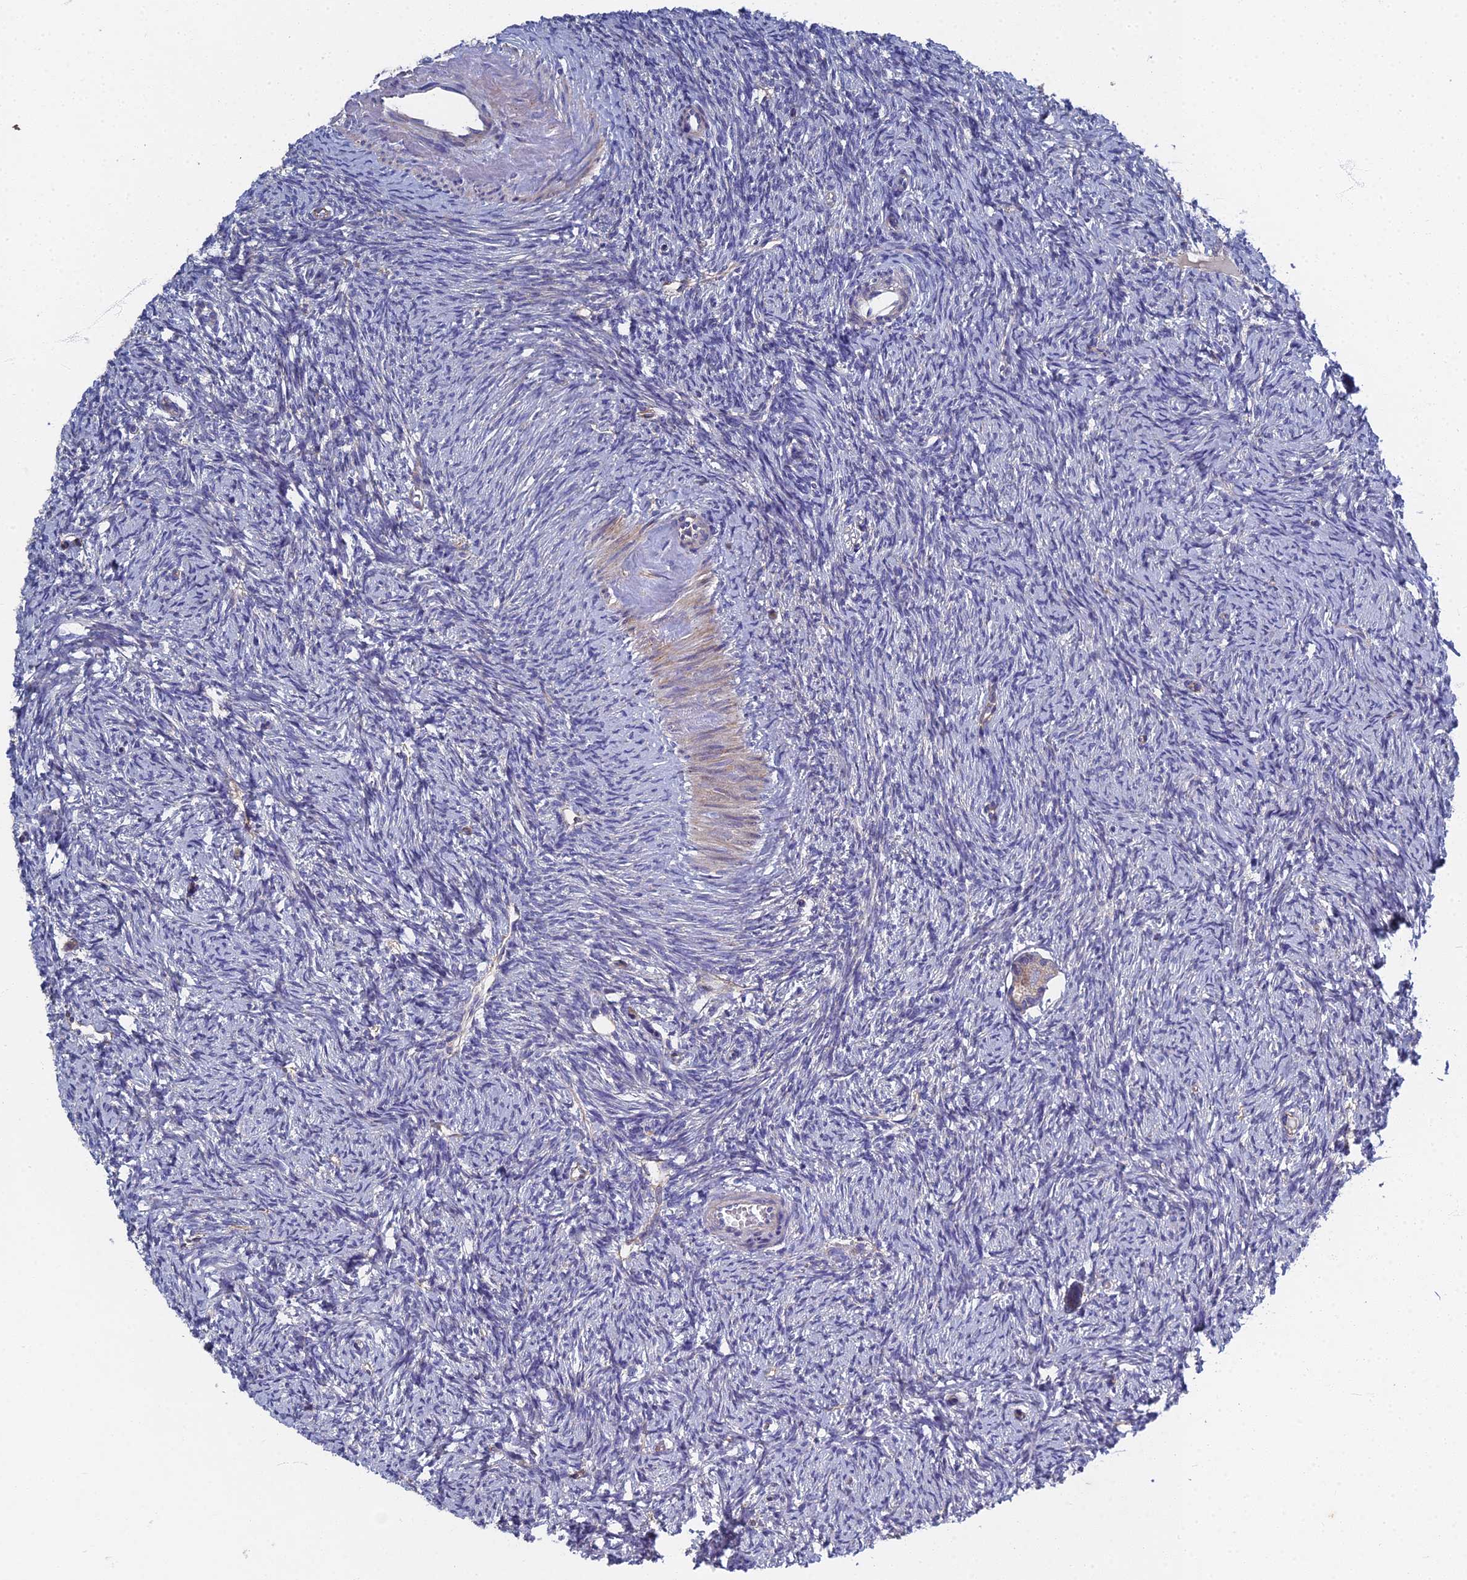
{"staining": {"intensity": "weak", "quantity": "25%-75%", "location": "cytoplasmic/membranous"}, "tissue": "ovary", "cell_type": "Follicle cells", "image_type": "normal", "snomed": [{"axis": "morphology", "description": "Normal tissue, NOS"}, {"axis": "morphology", "description": "Cyst, NOS"}, {"axis": "topography", "description": "Ovary"}], "caption": "Protein staining of unremarkable ovary reveals weak cytoplasmic/membranous staining in approximately 25%-75% of follicle cells.", "gene": "RNASEK", "patient": {"sex": "female", "age": 33}}